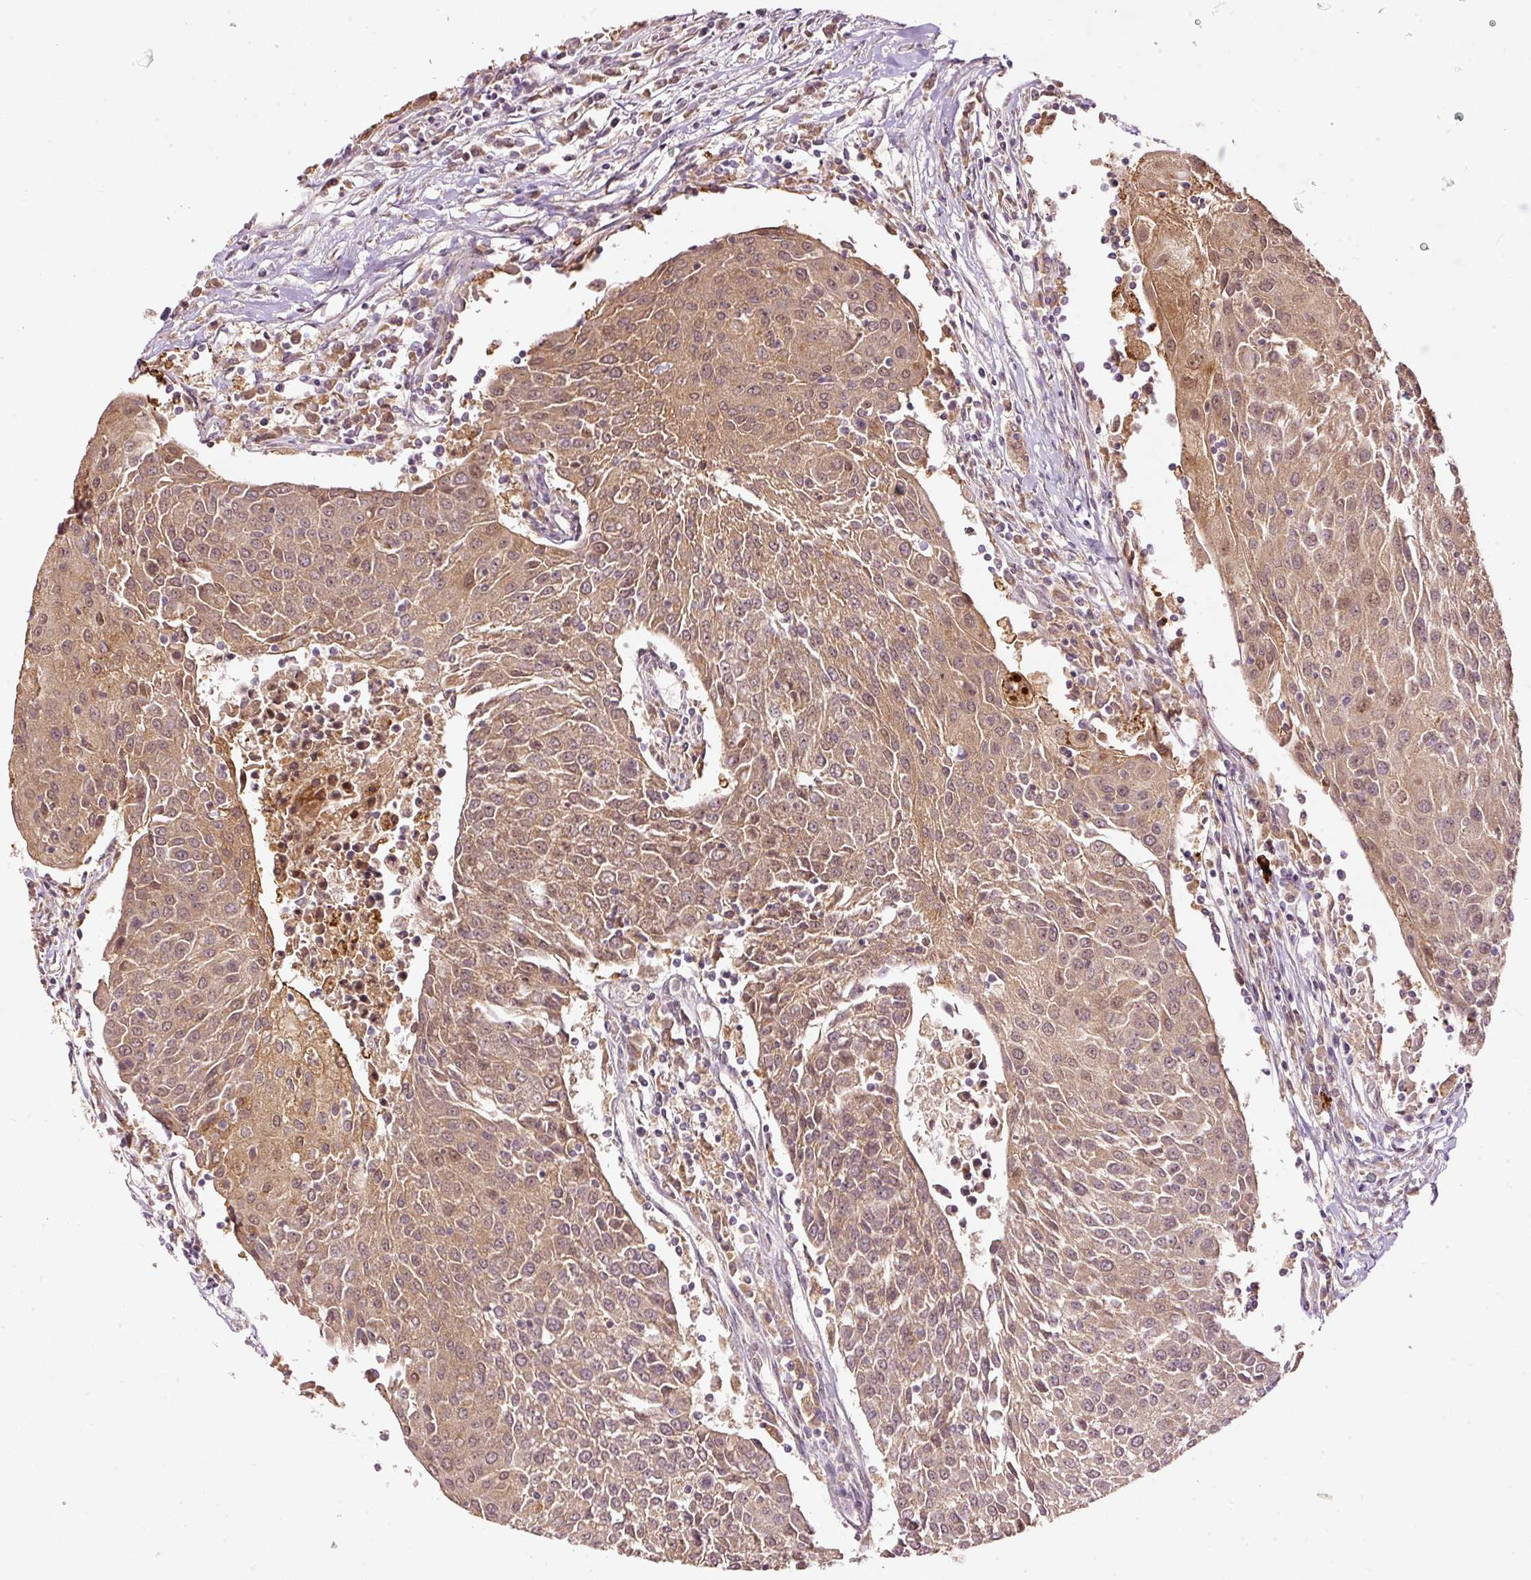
{"staining": {"intensity": "moderate", "quantity": ">75%", "location": "cytoplasmic/membranous,nuclear"}, "tissue": "urothelial cancer", "cell_type": "Tumor cells", "image_type": "cancer", "snomed": [{"axis": "morphology", "description": "Urothelial carcinoma, High grade"}, {"axis": "topography", "description": "Urinary bladder"}], "caption": "Urothelial cancer was stained to show a protein in brown. There is medium levels of moderate cytoplasmic/membranous and nuclear positivity in about >75% of tumor cells.", "gene": "PCDHB1", "patient": {"sex": "female", "age": 85}}